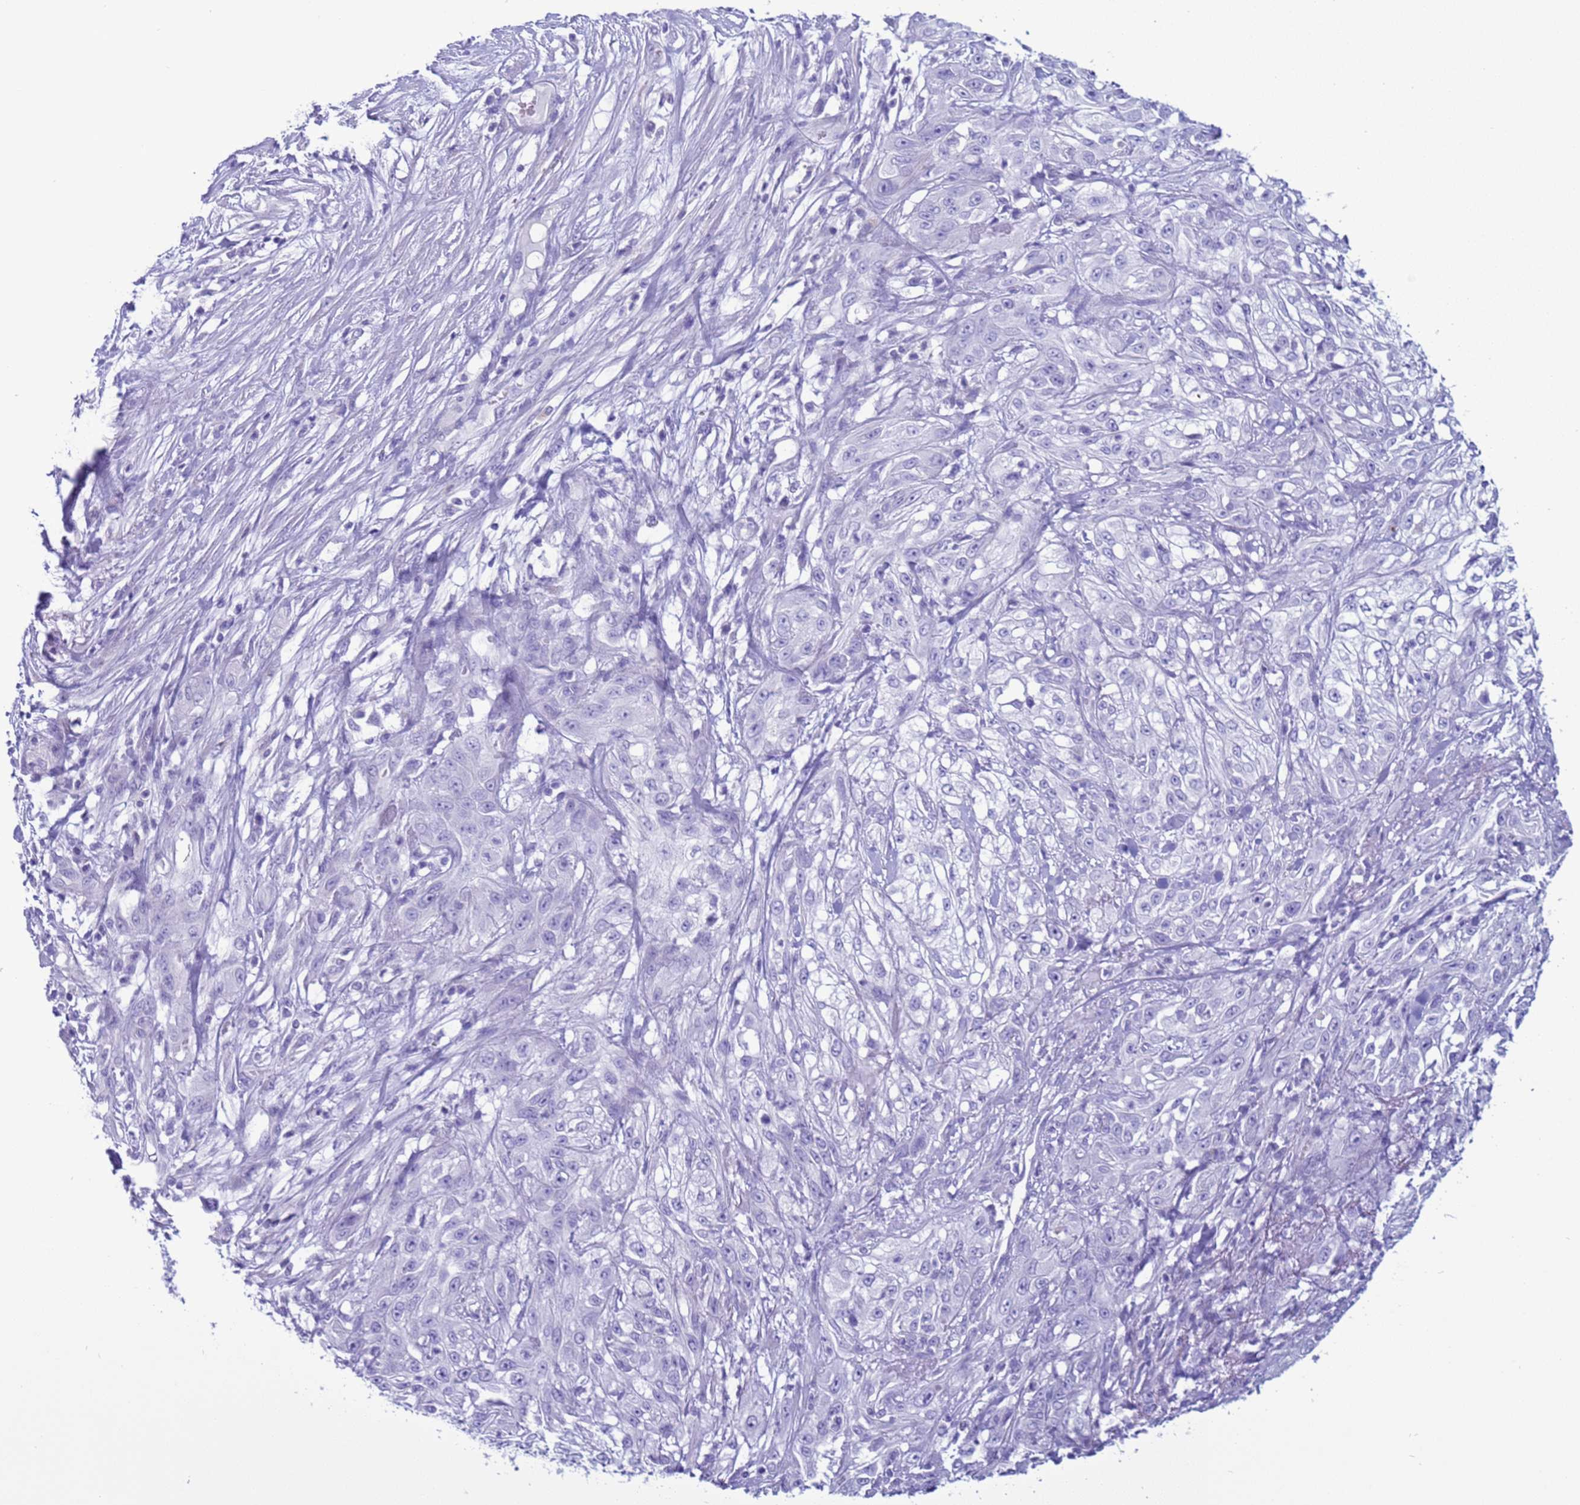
{"staining": {"intensity": "negative", "quantity": "none", "location": "none"}, "tissue": "skin cancer", "cell_type": "Tumor cells", "image_type": "cancer", "snomed": [{"axis": "morphology", "description": "Squamous cell carcinoma, NOS"}, {"axis": "morphology", "description": "Squamous cell carcinoma, metastatic, NOS"}, {"axis": "topography", "description": "Skin"}, {"axis": "topography", "description": "Lymph node"}], "caption": "Metastatic squamous cell carcinoma (skin) stained for a protein using immunohistochemistry shows no staining tumor cells.", "gene": "CST4", "patient": {"sex": "male", "age": 75}}